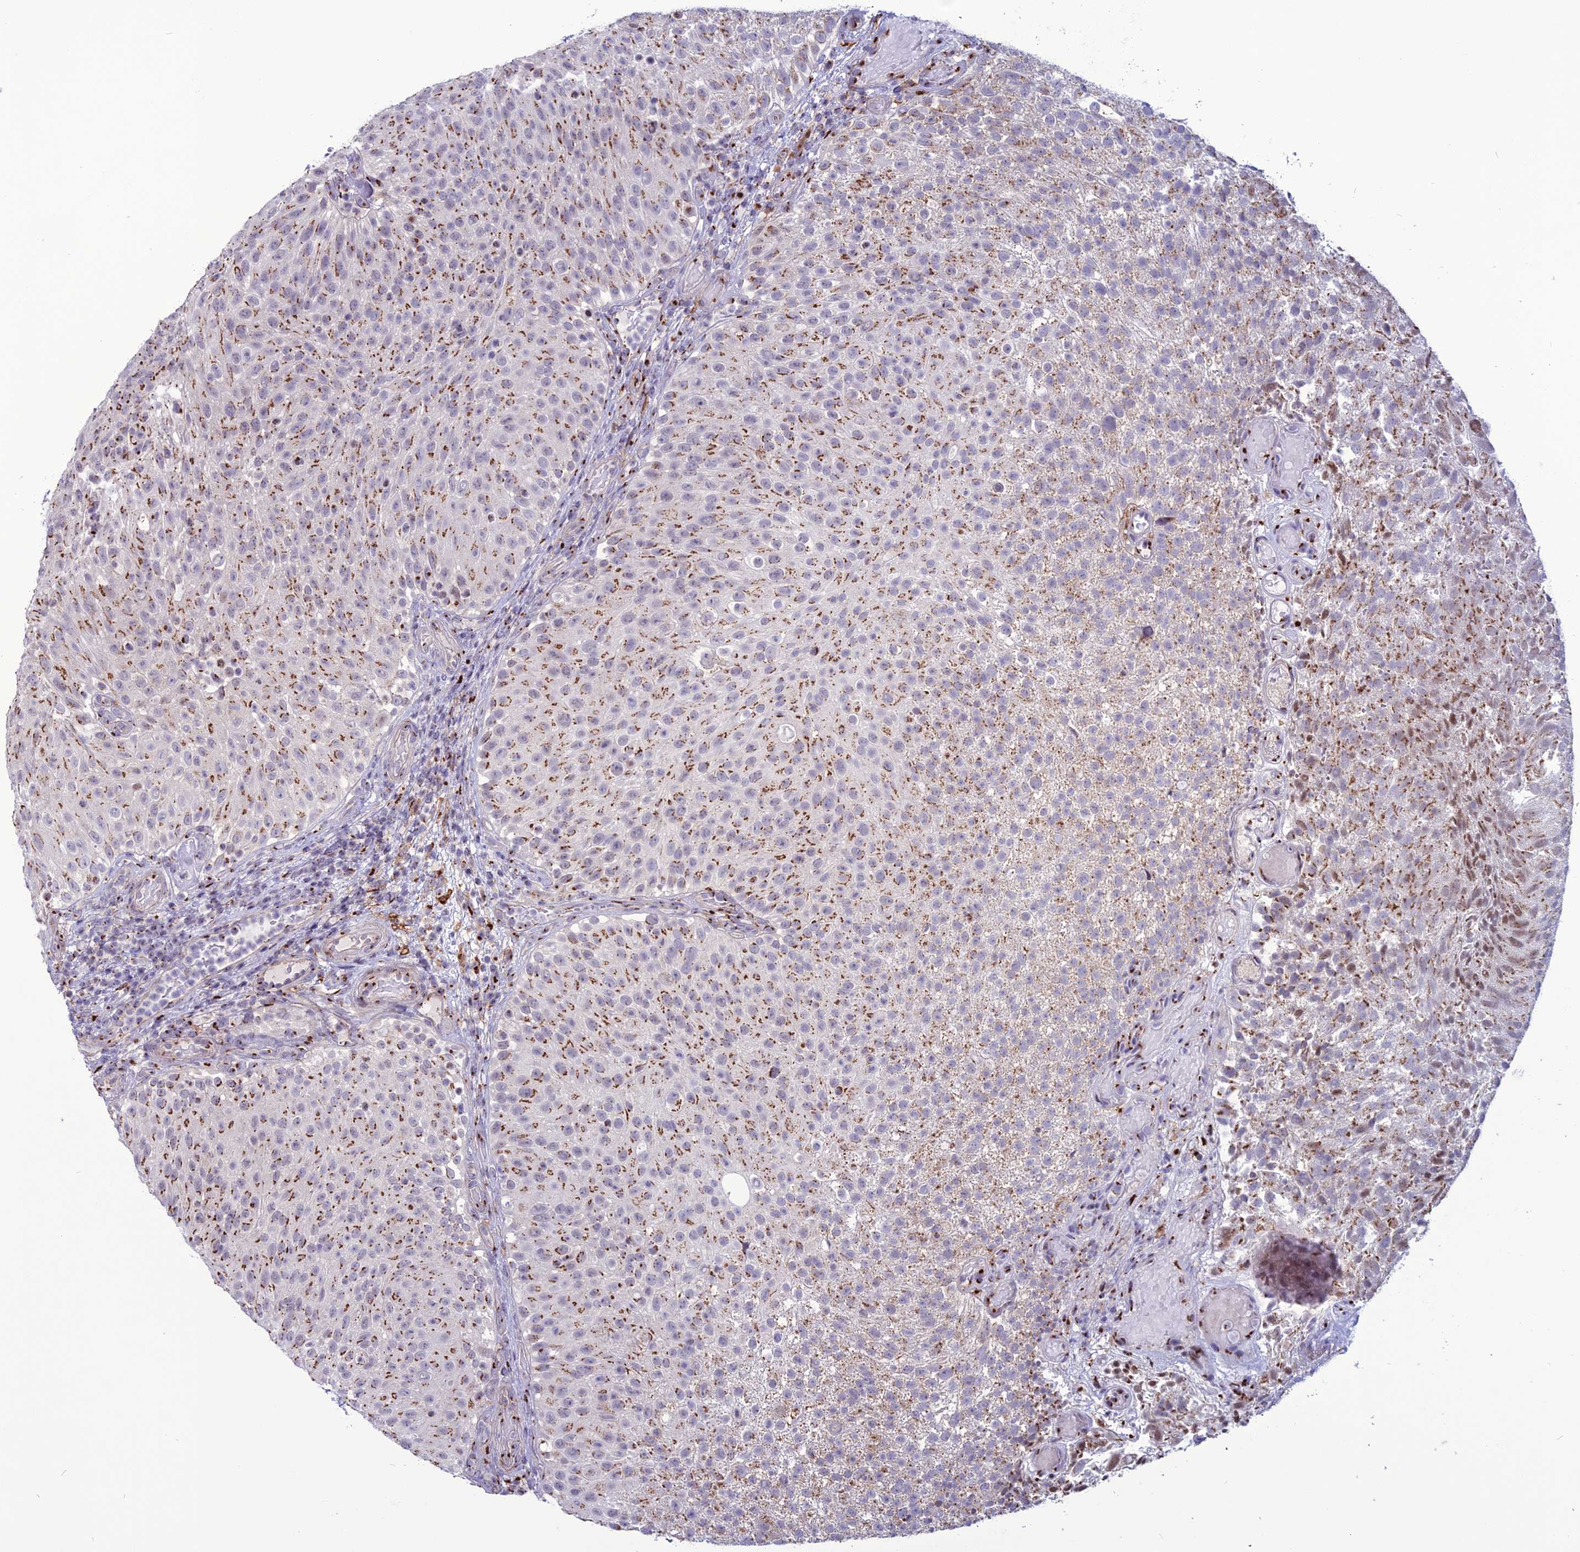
{"staining": {"intensity": "strong", "quantity": "25%-75%", "location": "cytoplasmic/membranous"}, "tissue": "urothelial cancer", "cell_type": "Tumor cells", "image_type": "cancer", "snomed": [{"axis": "morphology", "description": "Urothelial carcinoma, Low grade"}, {"axis": "topography", "description": "Urinary bladder"}], "caption": "IHC photomicrograph of human urothelial carcinoma (low-grade) stained for a protein (brown), which reveals high levels of strong cytoplasmic/membranous positivity in about 25%-75% of tumor cells.", "gene": "PLEKHA4", "patient": {"sex": "male", "age": 78}}